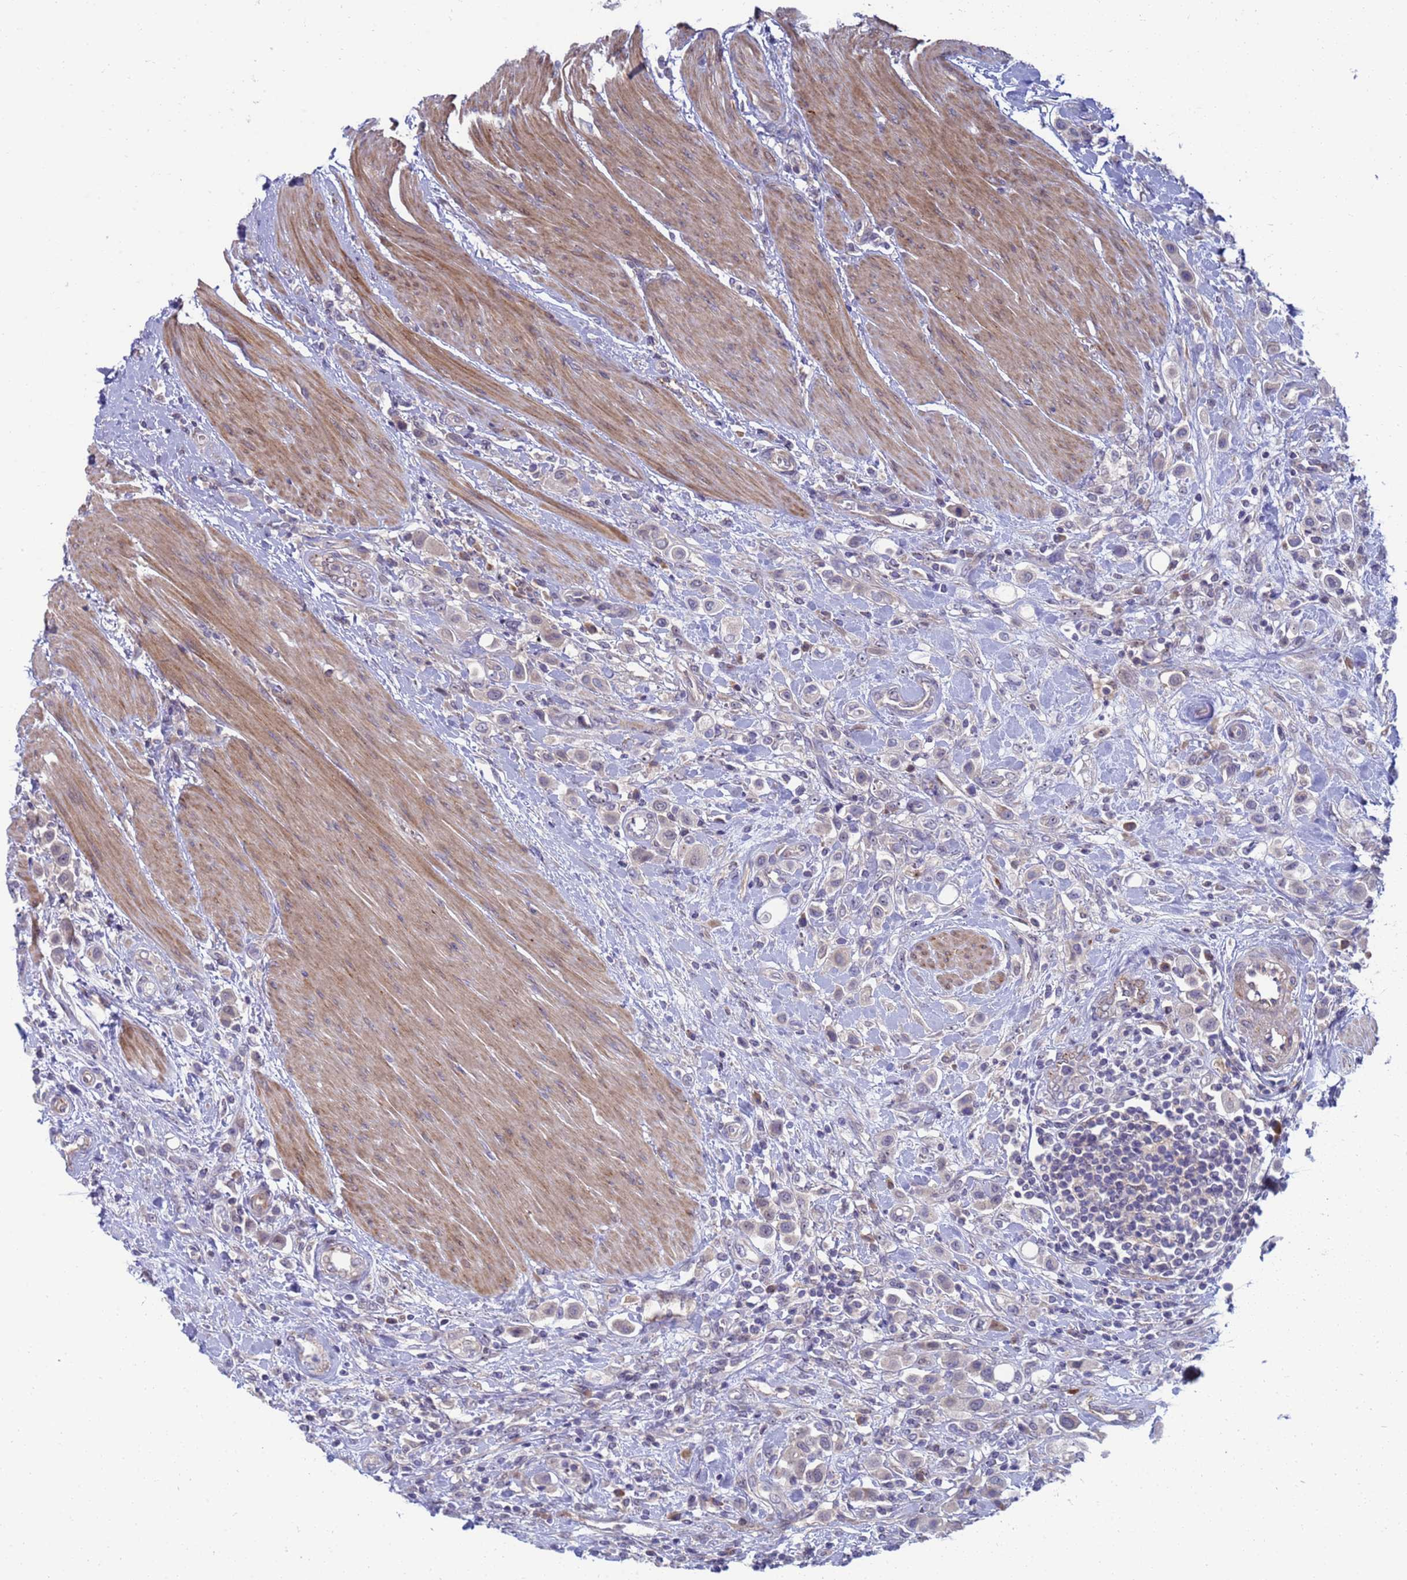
{"staining": {"intensity": "negative", "quantity": "none", "location": "none"}, "tissue": "urothelial cancer", "cell_type": "Tumor cells", "image_type": "cancer", "snomed": [{"axis": "morphology", "description": "Urothelial carcinoma, High grade"}, {"axis": "topography", "description": "Urinary bladder"}], "caption": "Immunohistochemistry image of human urothelial cancer stained for a protein (brown), which displays no expression in tumor cells.", "gene": "ENOSF1", "patient": {"sex": "male", "age": 50}}